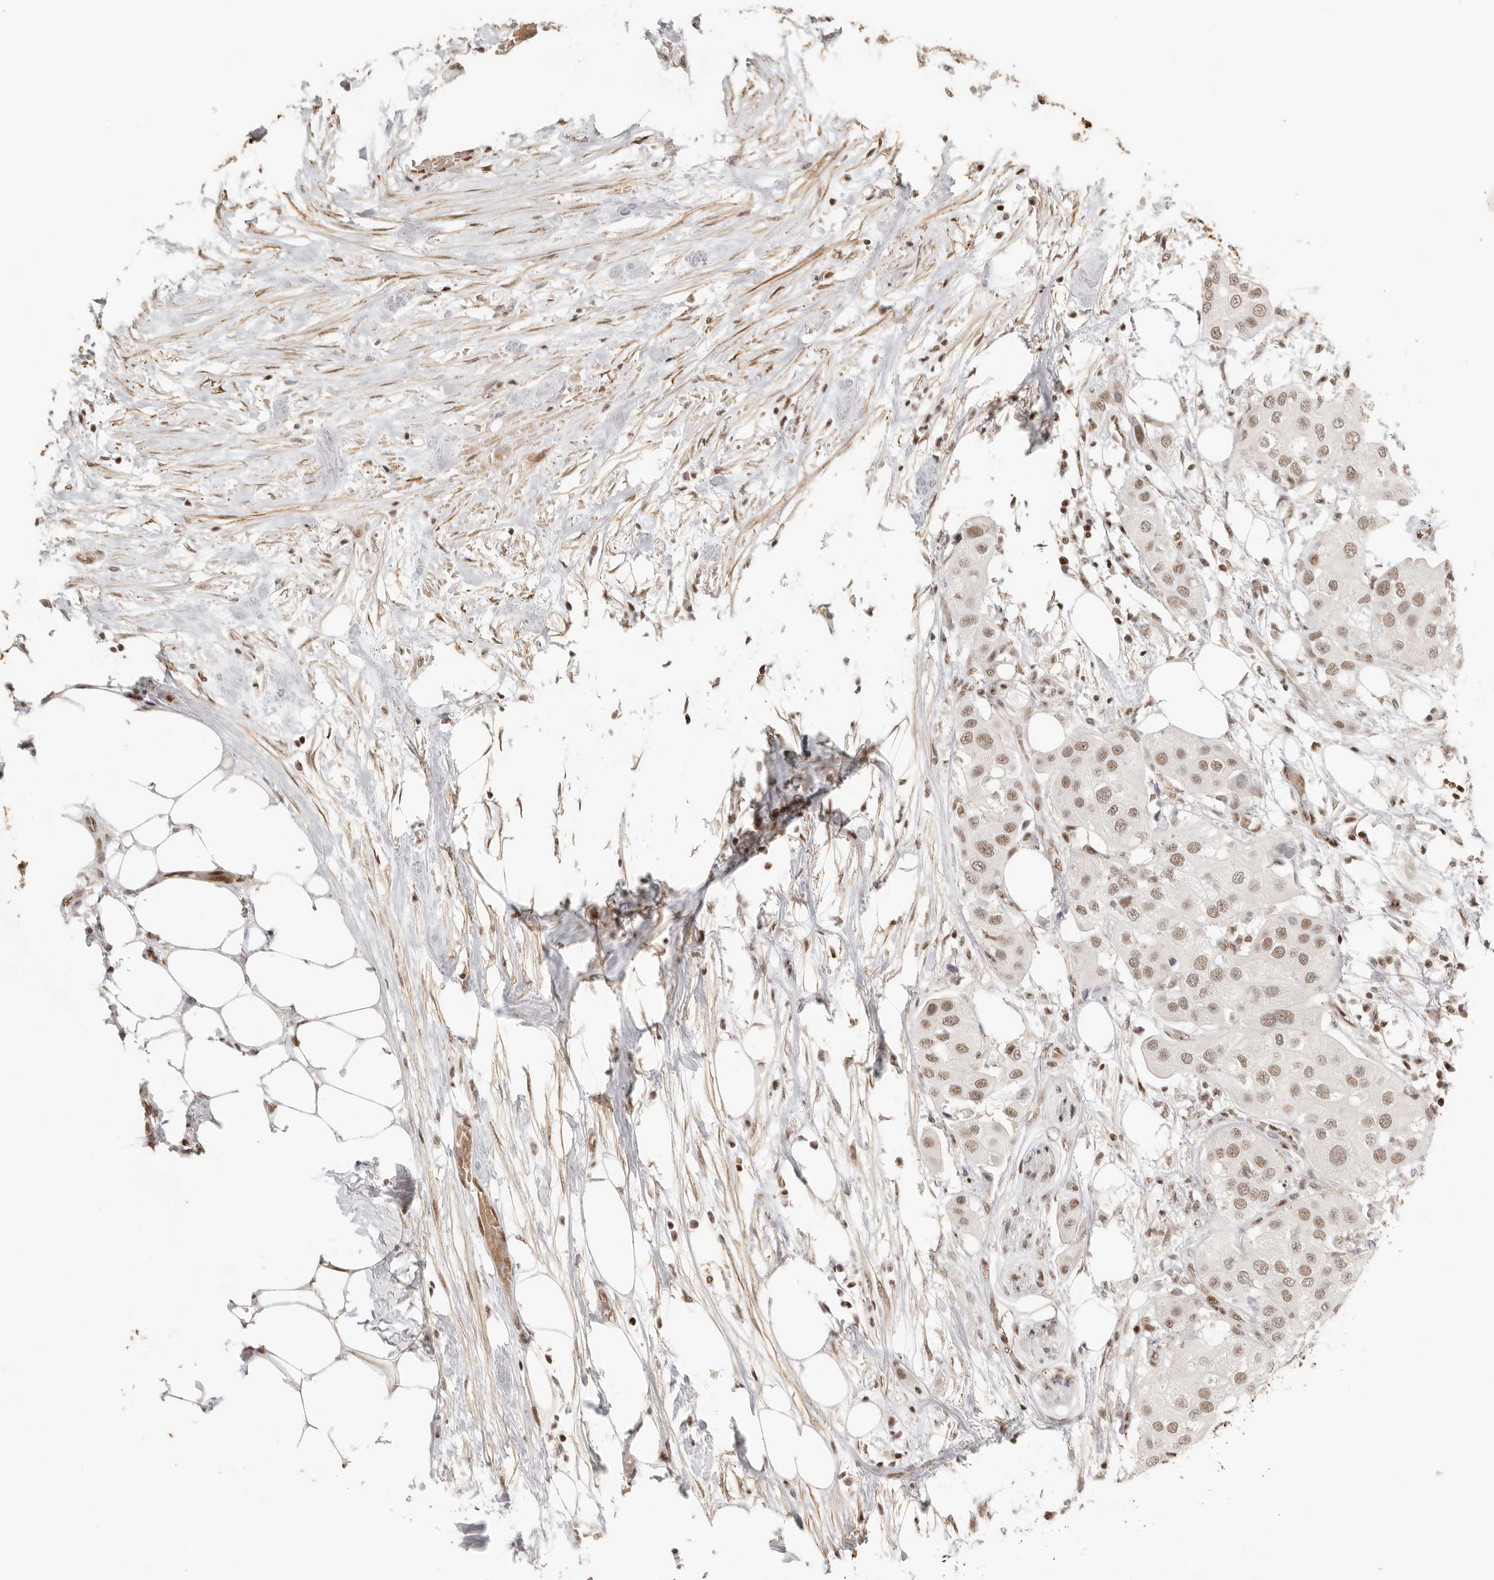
{"staining": {"intensity": "moderate", "quantity": ">75%", "location": "nuclear"}, "tissue": "urothelial cancer", "cell_type": "Tumor cells", "image_type": "cancer", "snomed": [{"axis": "morphology", "description": "Urothelial carcinoma, High grade"}, {"axis": "topography", "description": "Urinary bladder"}], "caption": "IHC image of human urothelial carcinoma (high-grade) stained for a protein (brown), which demonstrates medium levels of moderate nuclear expression in about >75% of tumor cells.", "gene": "GABPA", "patient": {"sex": "male", "age": 64}}